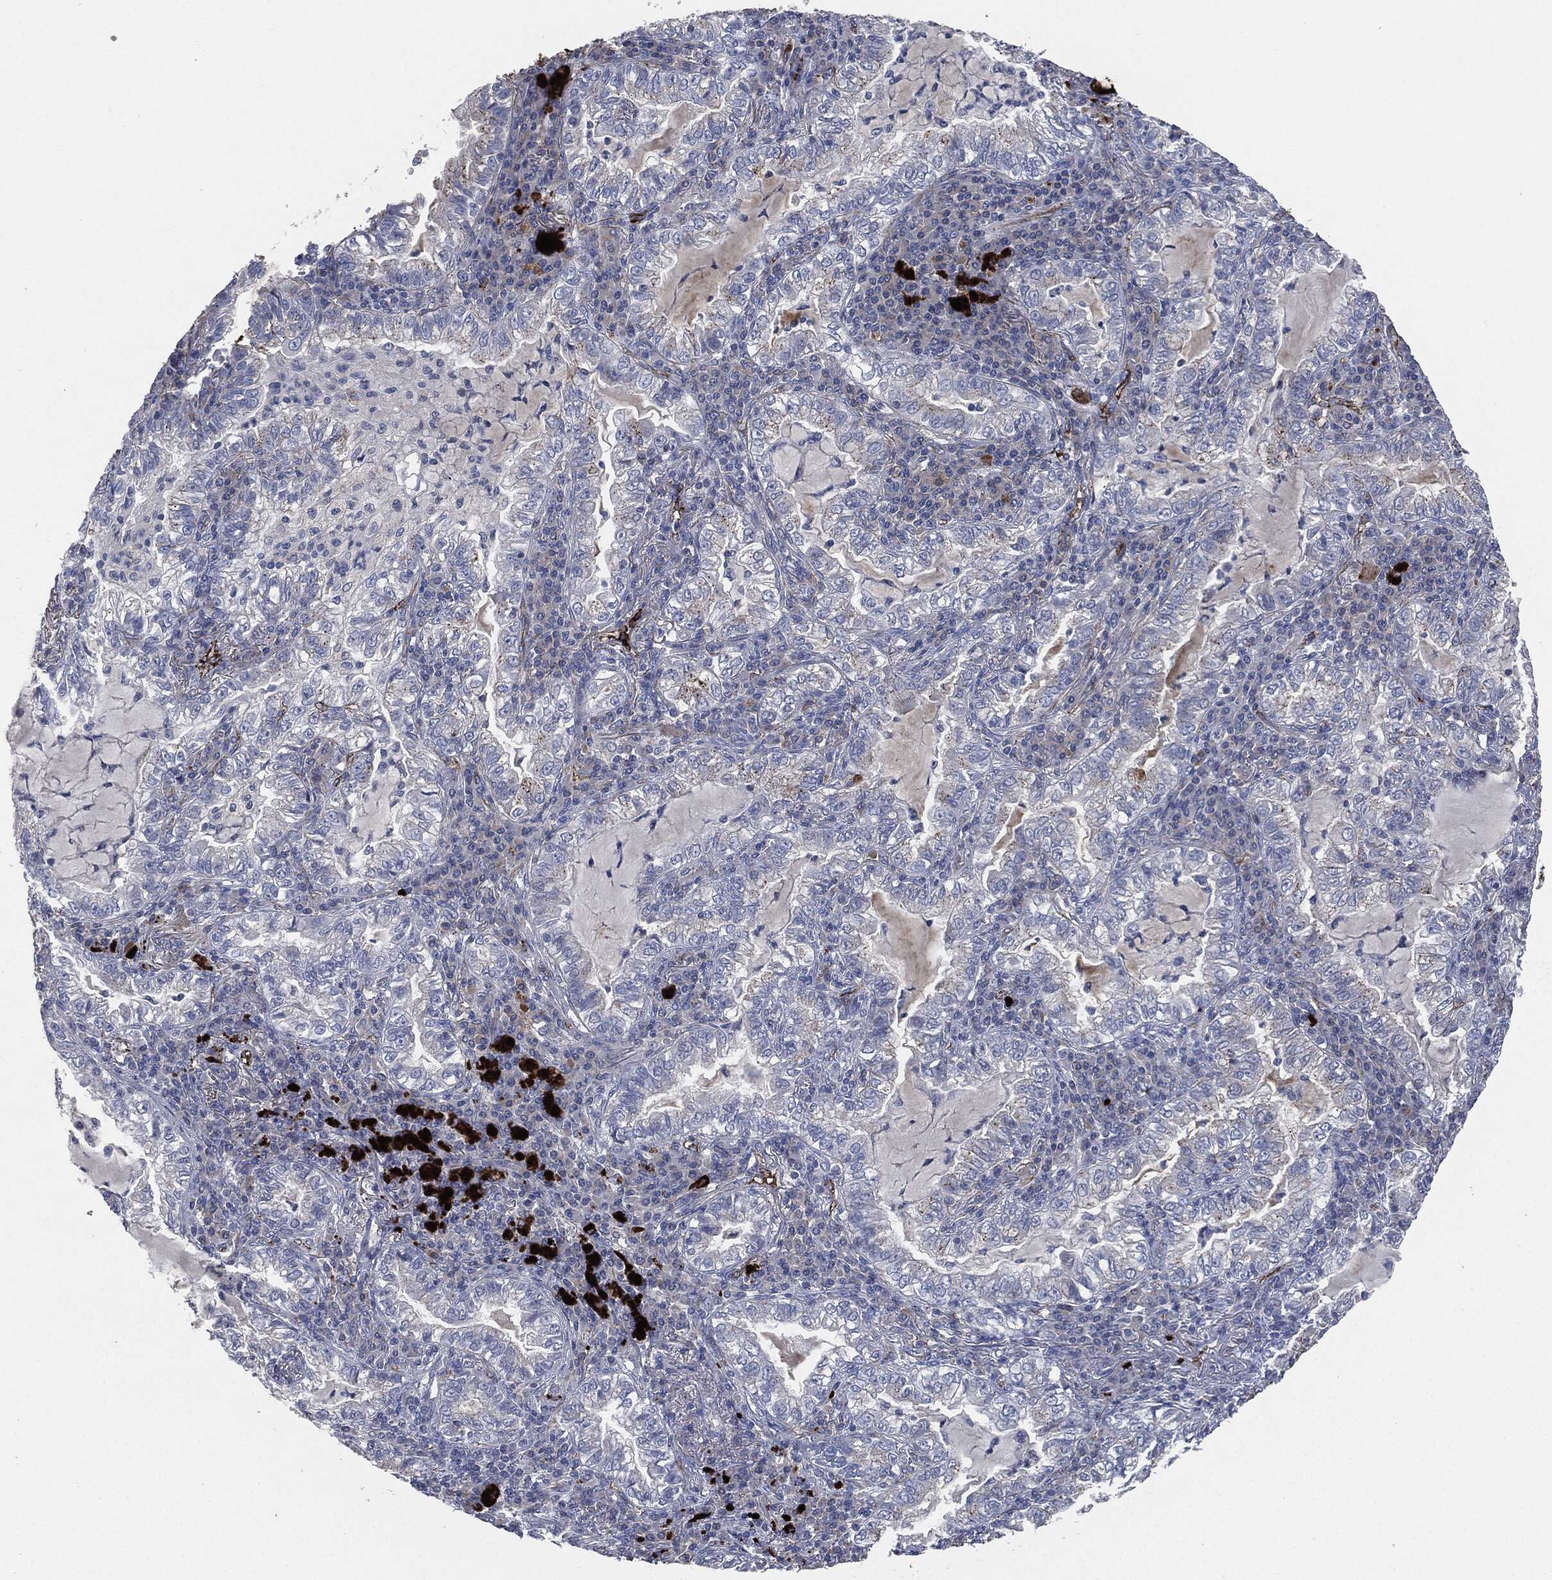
{"staining": {"intensity": "negative", "quantity": "none", "location": "none"}, "tissue": "lung cancer", "cell_type": "Tumor cells", "image_type": "cancer", "snomed": [{"axis": "morphology", "description": "Adenocarcinoma, NOS"}, {"axis": "topography", "description": "Lung"}], "caption": "A micrograph of human adenocarcinoma (lung) is negative for staining in tumor cells.", "gene": "APOB", "patient": {"sex": "female", "age": 73}}